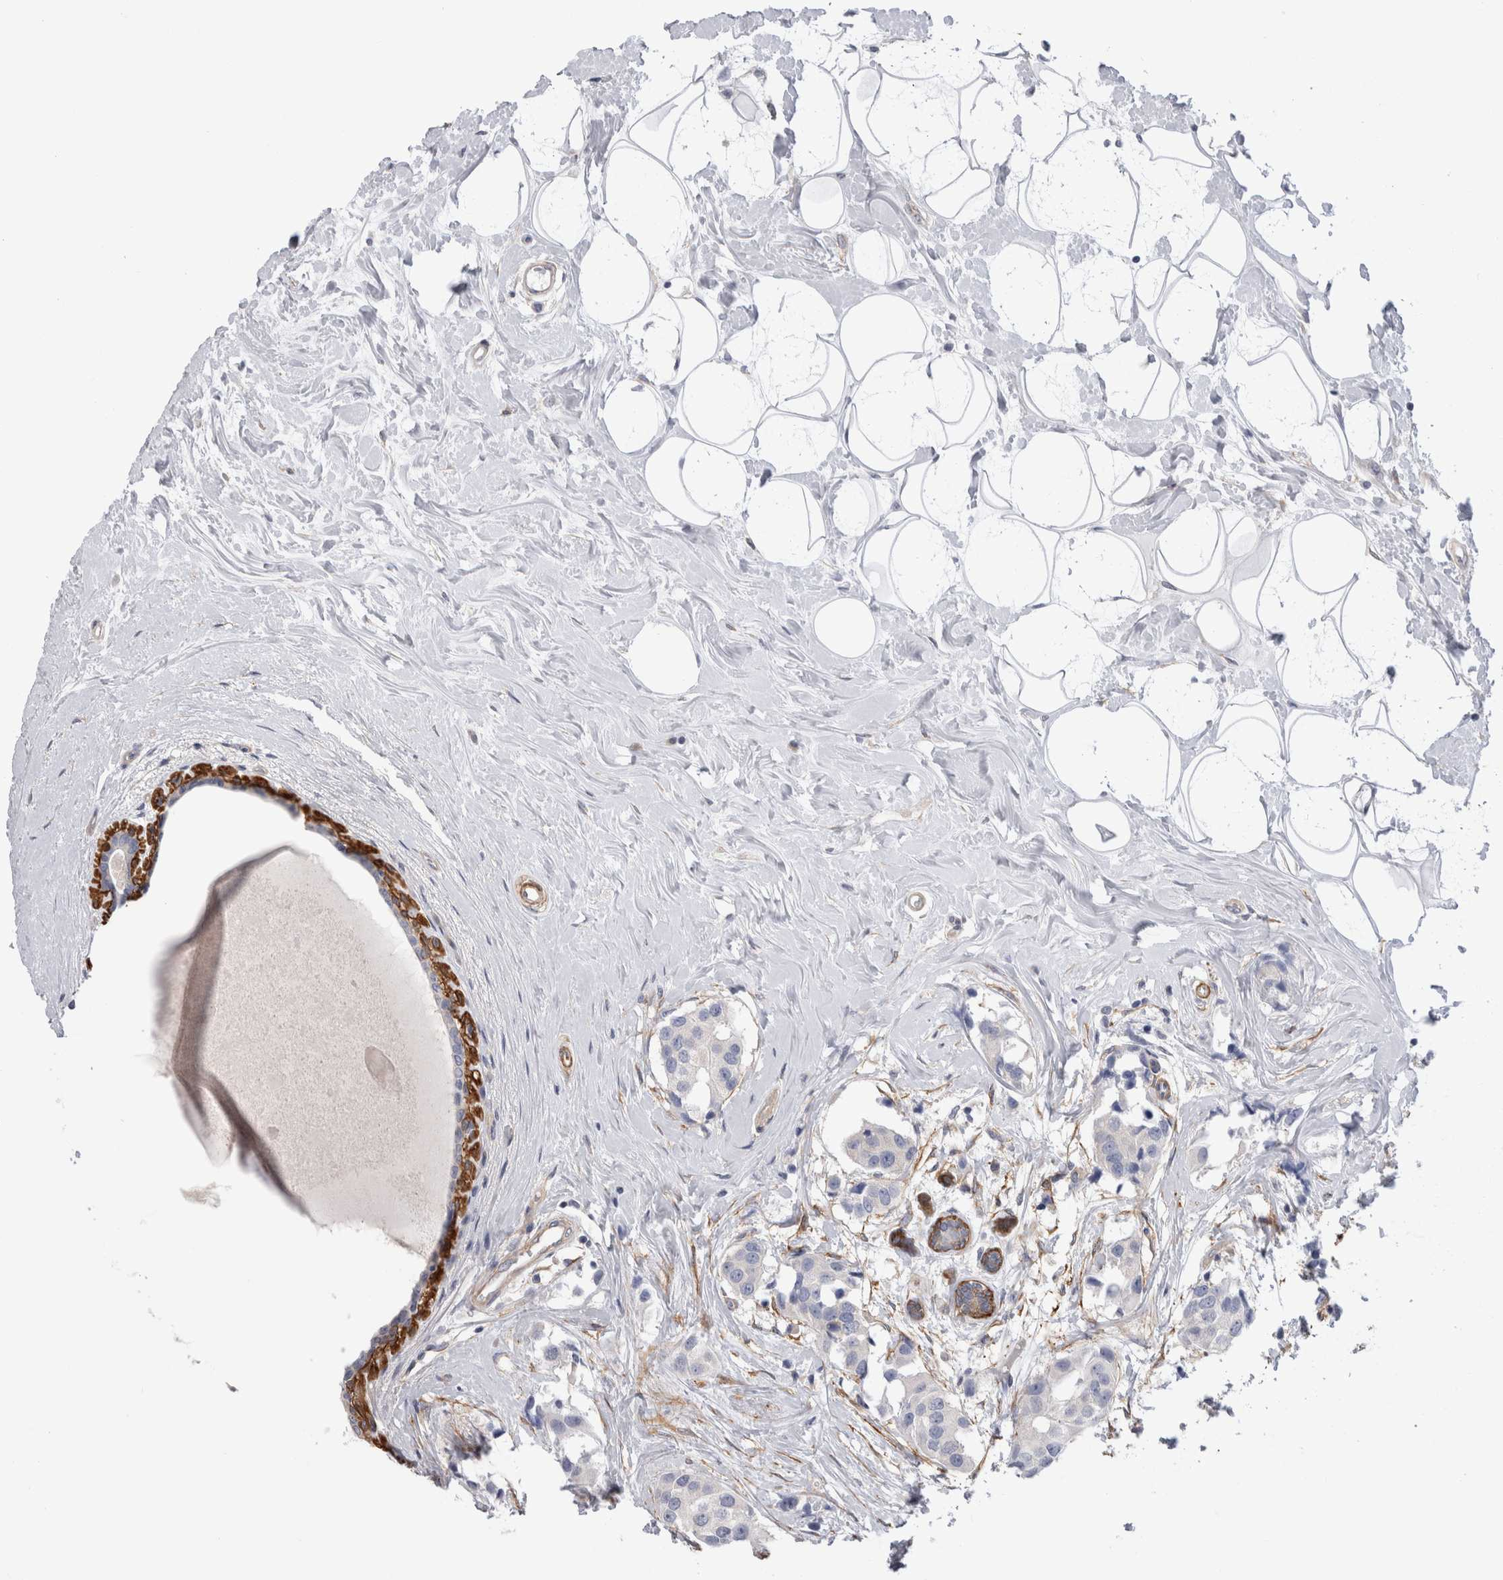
{"staining": {"intensity": "negative", "quantity": "none", "location": "none"}, "tissue": "breast cancer", "cell_type": "Tumor cells", "image_type": "cancer", "snomed": [{"axis": "morphology", "description": "Normal tissue, NOS"}, {"axis": "morphology", "description": "Duct carcinoma"}, {"axis": "topography", "description": "Breast"}], "caption": "Protein analysis of breast intraductal carcinoma shows no significant positivity in tumor cells.", "gene": "EPRS1", "patient": {"sex": "female", "age": 39}}